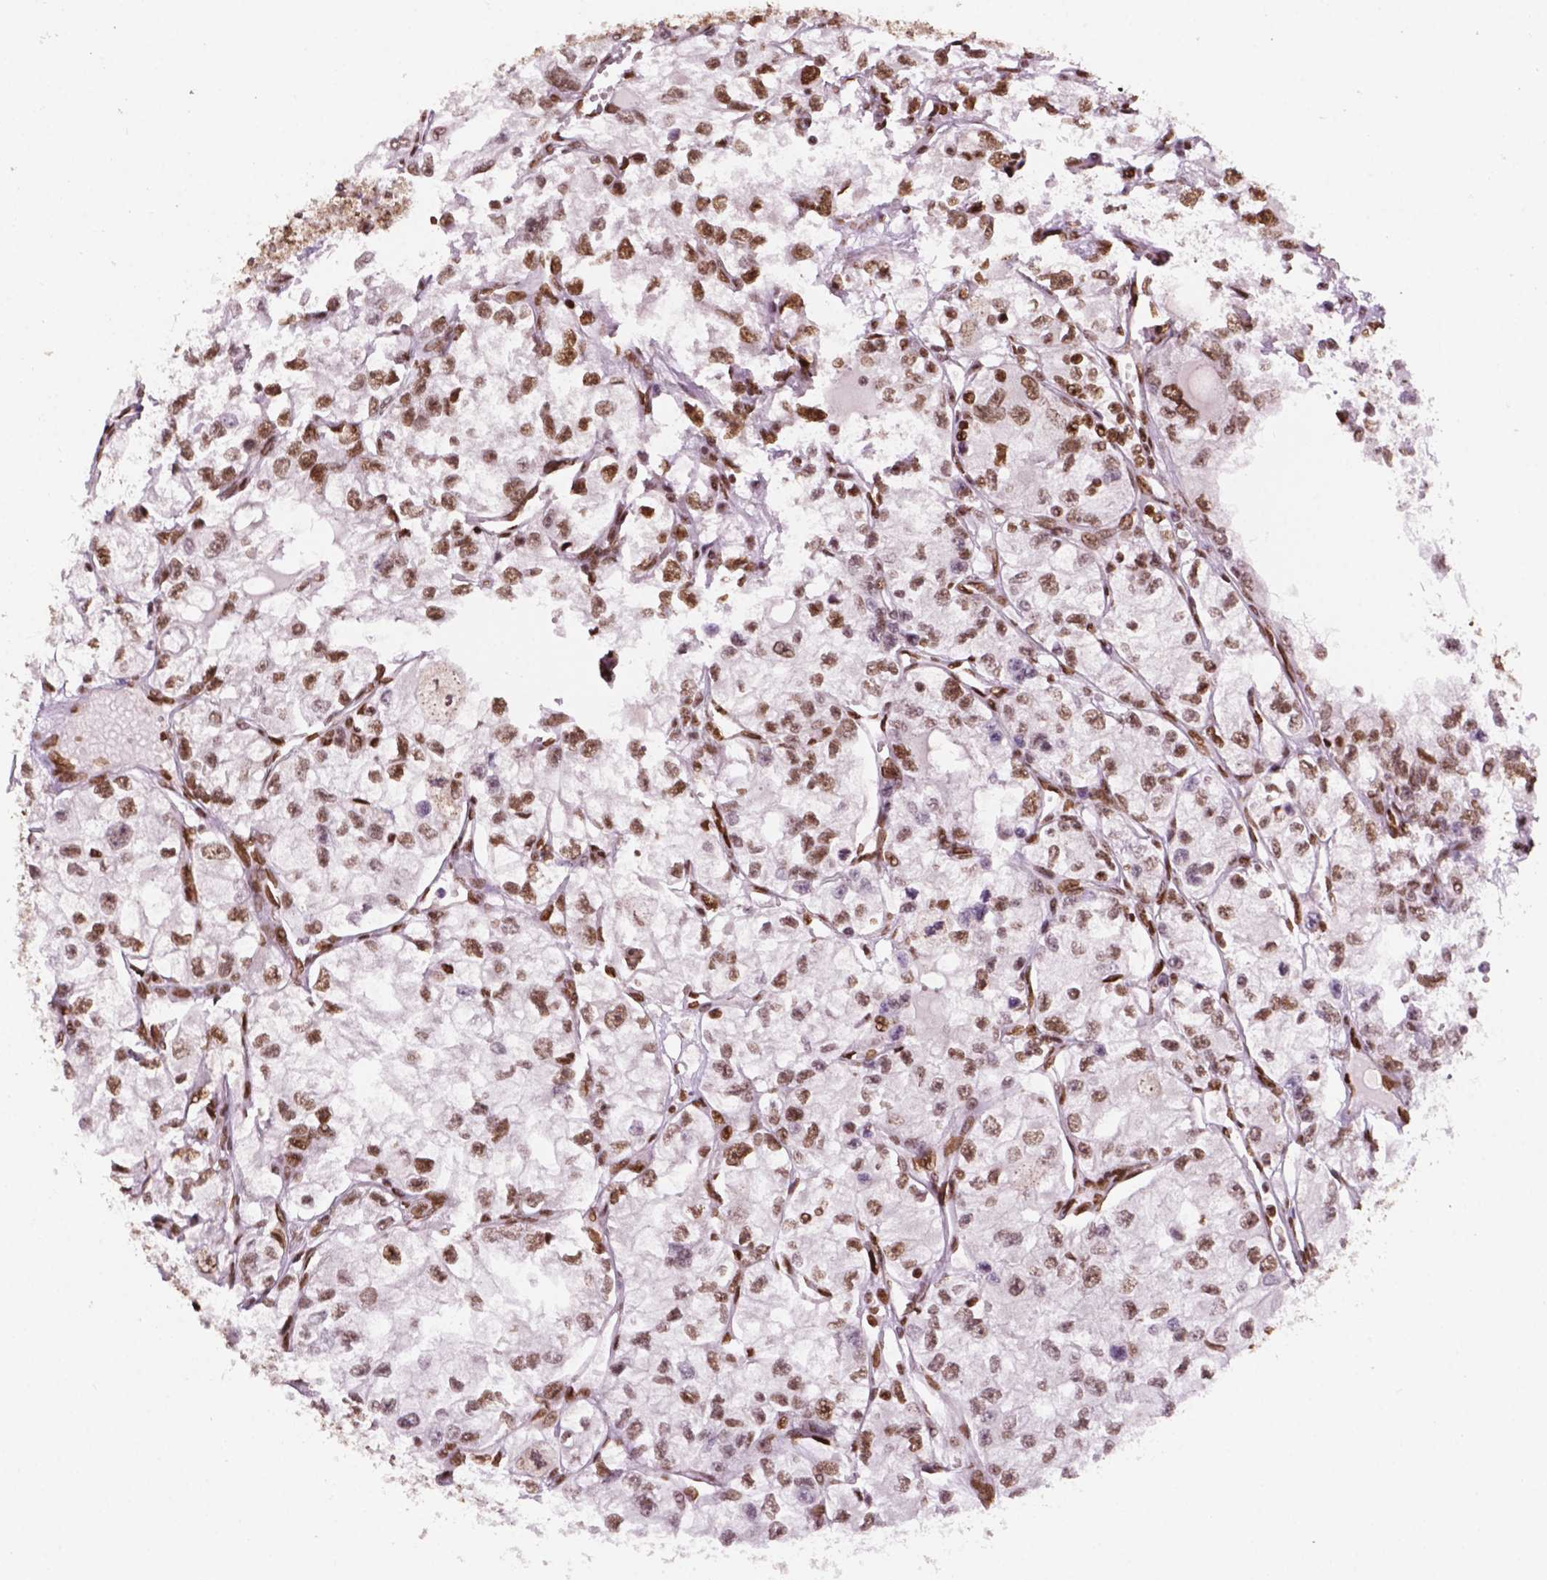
{"staining": {"intensity": "weak", "quantity": ">75%", "location": "nuclear"}, "tissue": "renal cancer", "cell_type": "Tumor cells", "image_type": "cancer", "snomed": [{"axis": "morphology", "description": "Adenocarcinoma, NOS"}, {"axis": "topography", "description": "Kidney"}], "caption": "DAB immunohistochemical staining of human renal cancer exhibits weak nuclear protein positivity in approximately >75% of tumor cells. (DAB IHC with brightfield microscopy, high magnification).", "gene": "MLH1", "patient": {"sex": "female", "age": 59}}